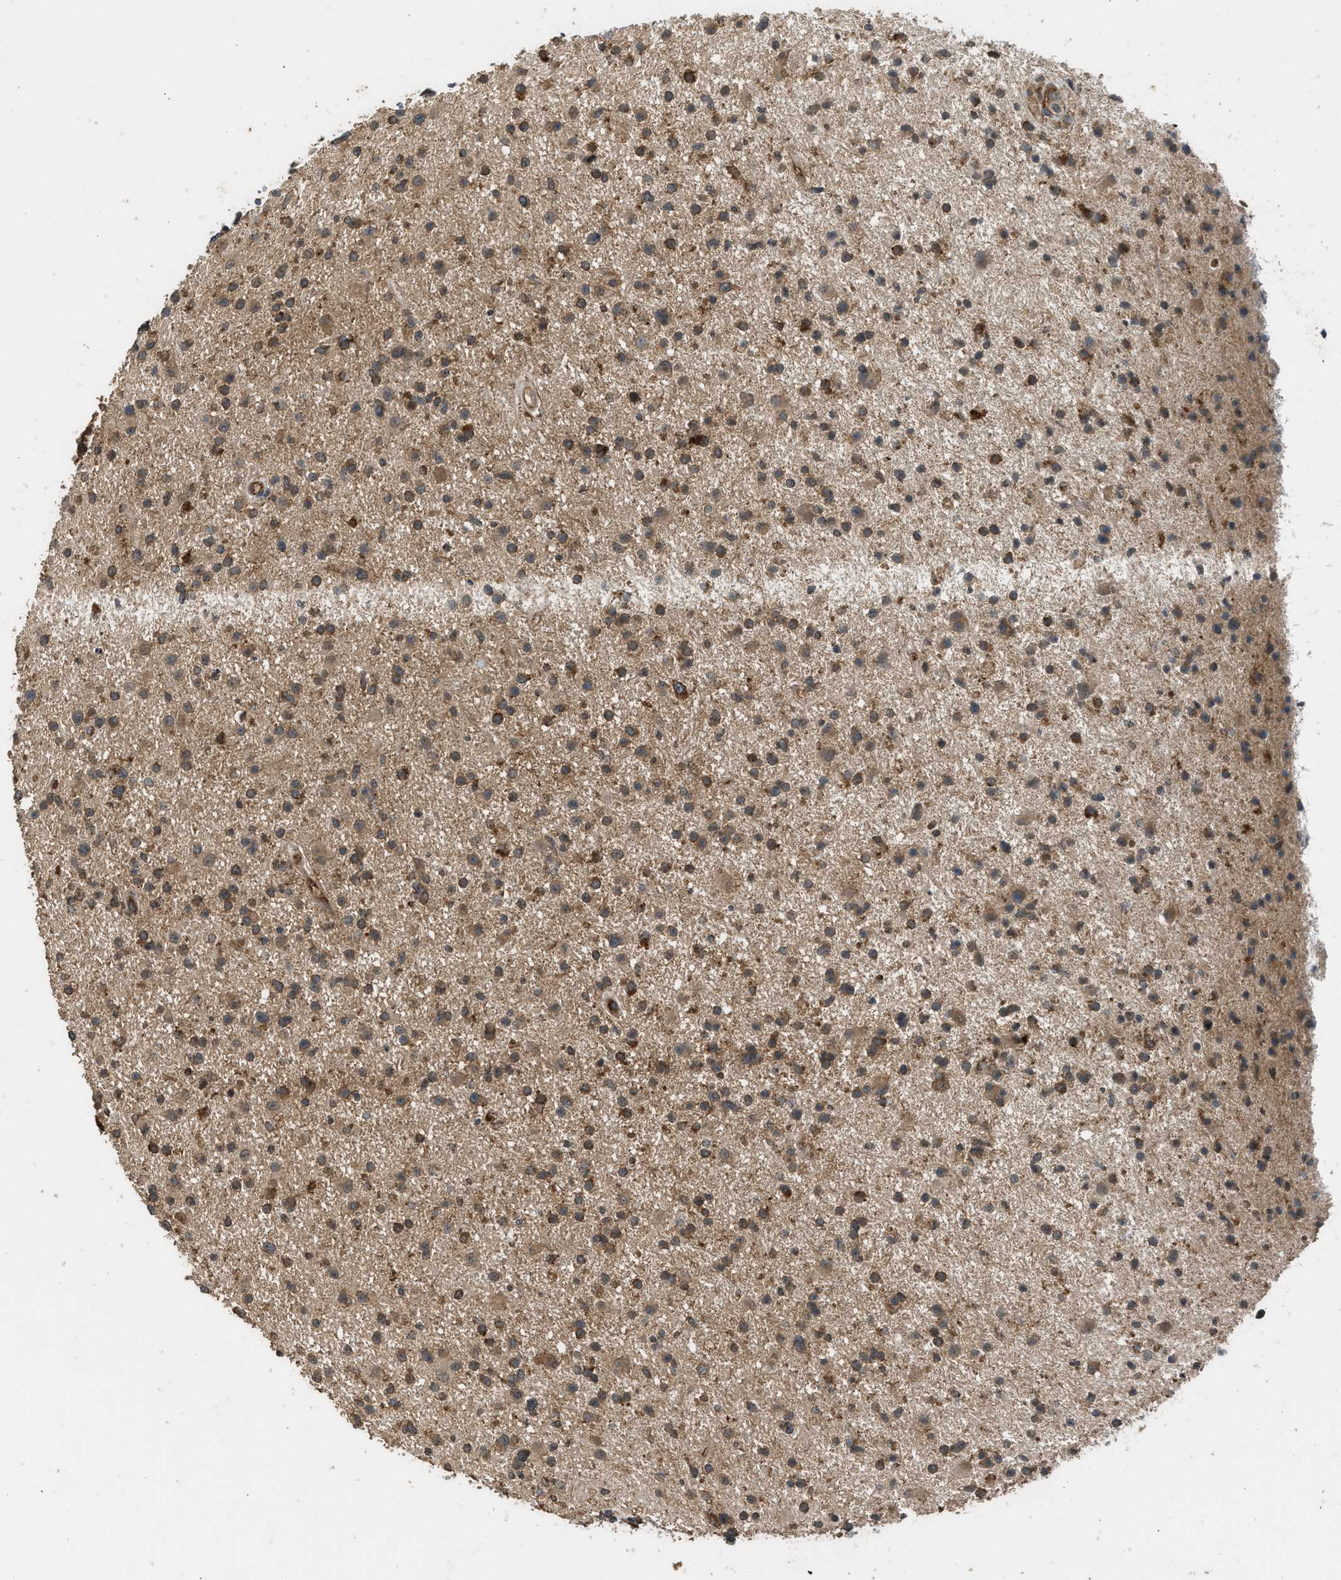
{"staining": {"intensity": "moderate", "quantity": ">75%", "location": "cytoplasmic/membranous"}, "tissue": "glioma", "cell_type": "Tumor cells", "image_type": "cancer", "snomed": [{"axis": "morphology", "description": "Glioma, malignant, High grade"}, {"axis": "topography", "description": "Brain"}], "caption": "Brown immunohistochemical staining in glioma exhibits moderate cytoplasmic/membranous expression in approximately >75% of tumor cells.", "gene": "HIP1R", "patient": {"sex": "male", "age": 33}}